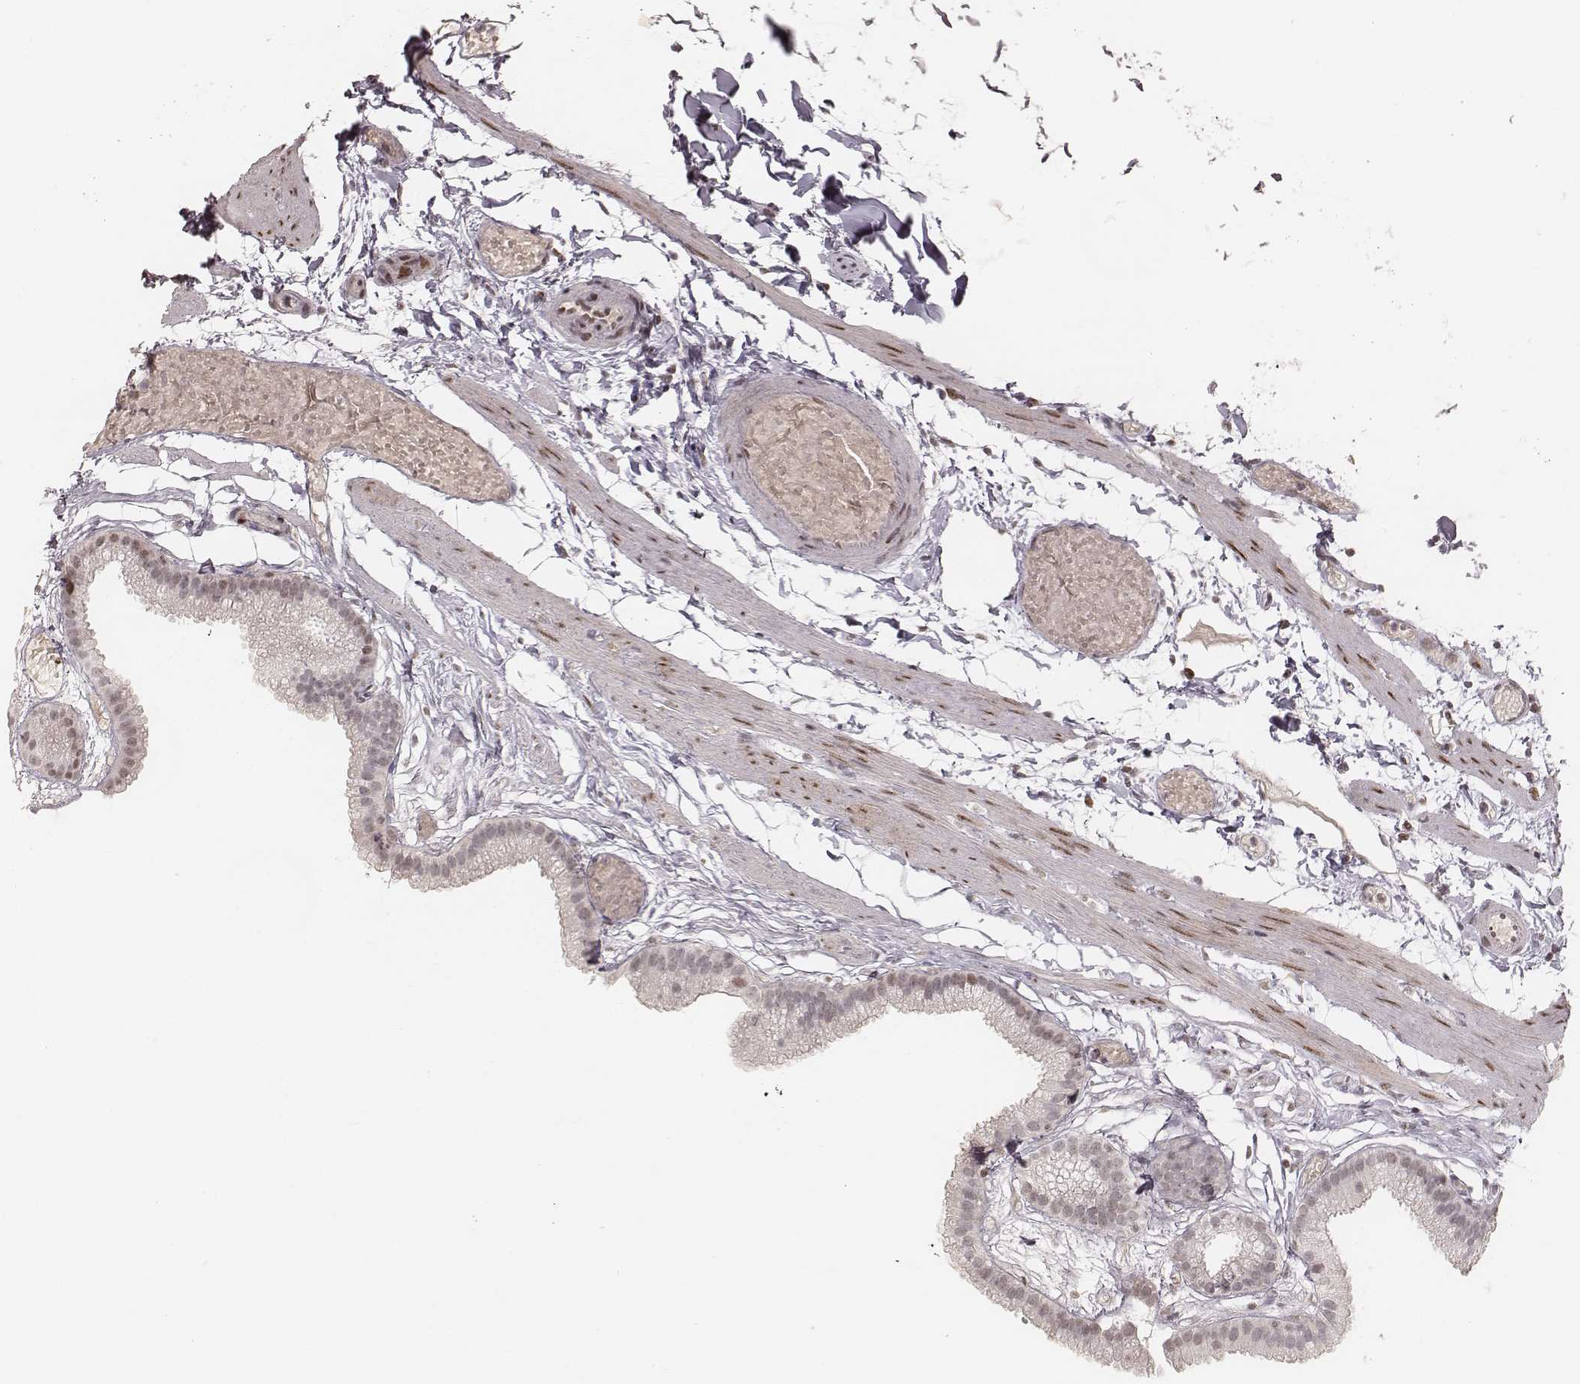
{"staining": {"intensity": "strong", "quantity": ">75%", "location": "nuclear"}, "tissue": "gallbladder", "cell_type": "Glandular cells", "image_type": "normal", "snomed": [{"axis": "morphology", "description": "Normal tissue, NOS"}, {"axis": "topography", "description": "Gallbladder"}], "caption": "Immunohistochemistry (IHC) micrograph of unremarkable human gallbladder stained for a protein (brown), which shows high levels of strong nuclear positivity in approximately >75% of glandular cells.", "gene": "HNRNPC", "patient": {"sex": "female", "age": 45}}